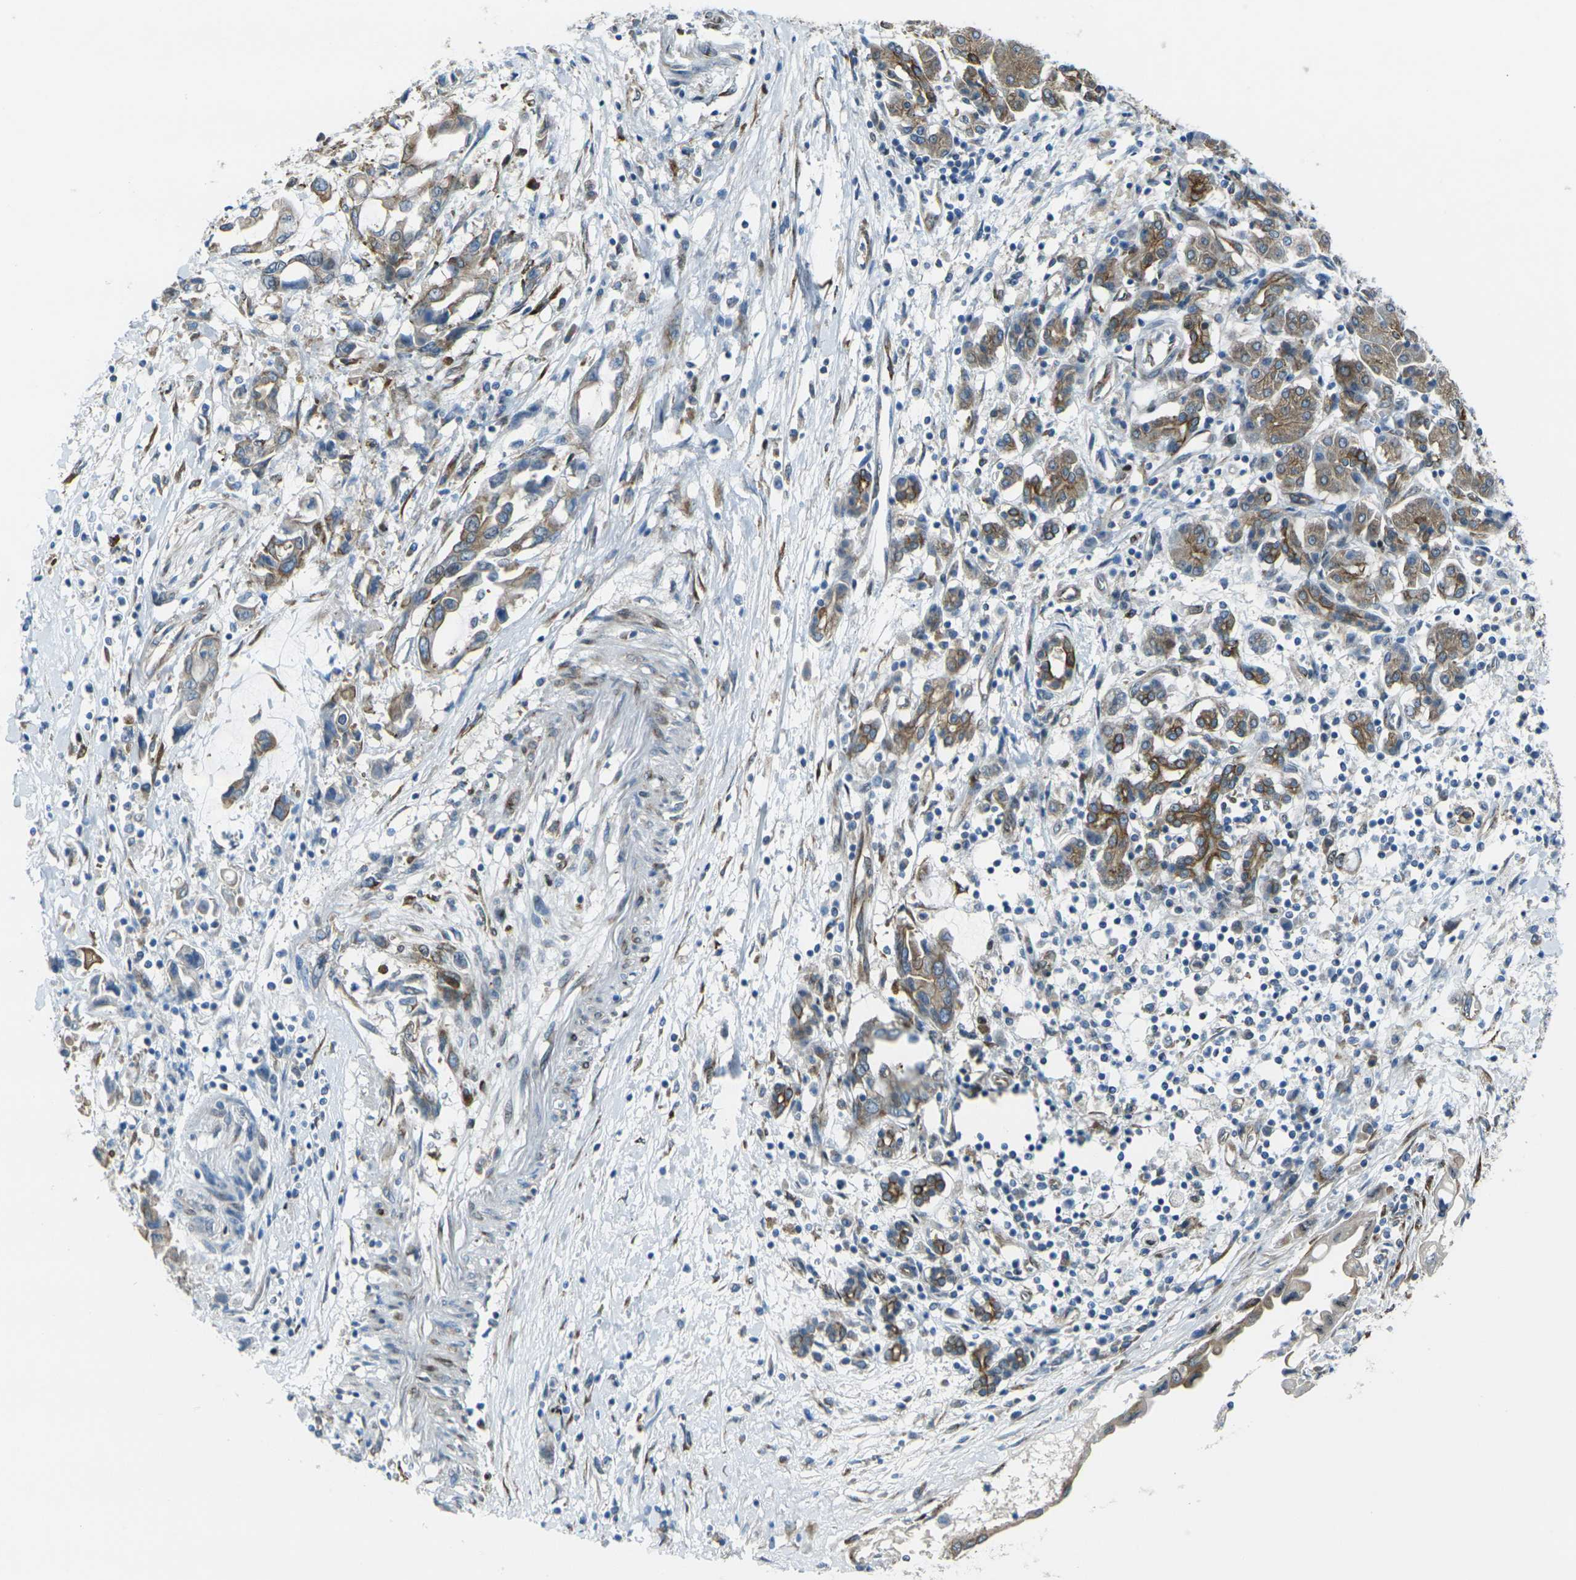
{"staining": {"intensity": "moderate", "quantity": ">75%", "location": "cytoplasmic/membranous"}, "tissue": "pancreatic cancer", "cell_type": "Tumor cells", "image_type": "cancer", "snomed": [{"axis": "morphology", "description": "Adenocarcinoma, NOS"}, {"axis": "topography", "description": "Pancreas"}], "caption": "Human pancreatic cancer stained with a protein marker exhibits moderate staining in tumor cells.", "gene": "CELSR2", "patient": {"sex": "female", "age": 57}}